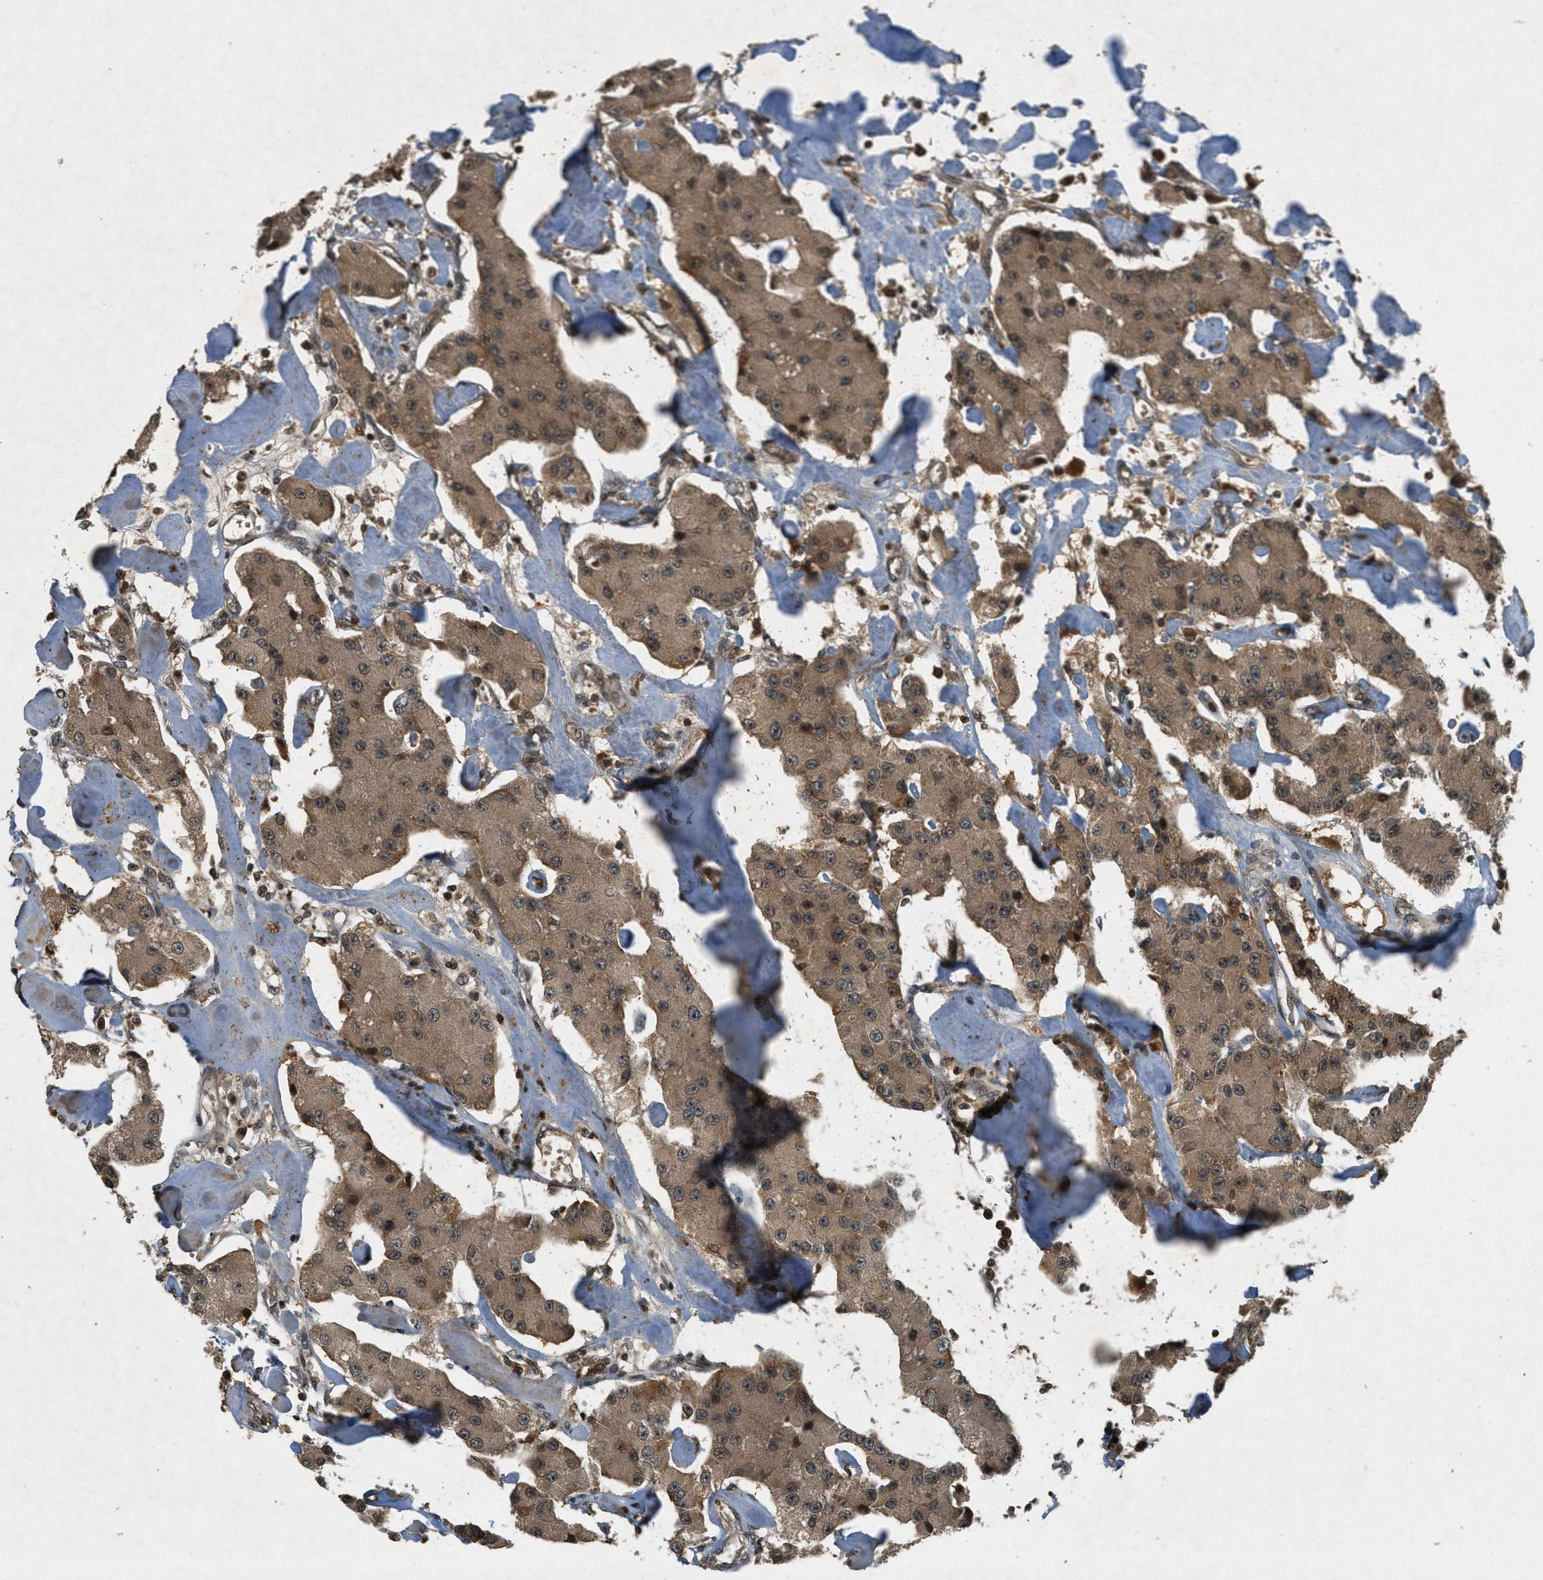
{"staining": {"intensity": "moderate", "quantity": ">75%", "location": "cytoplasmic/membranous"}, "tissue": "carcinoid", "cell_type": "Tumor cells", "image_type": "cancer", "snomed": [{"axis": "morphology", "description": "Carcinoid, malignant, NOS"}, {"axis": "topography", "description": "Pancreas"}], "caption": "Approximately >75% of tumor cells in human carcinoid demonstrate moderate cytoplasmic/membranous protein positivity as visualized by brown immunohistochemical staining.", "gene": "ATG7", "patient": {"sex": "male", "age": 41}}